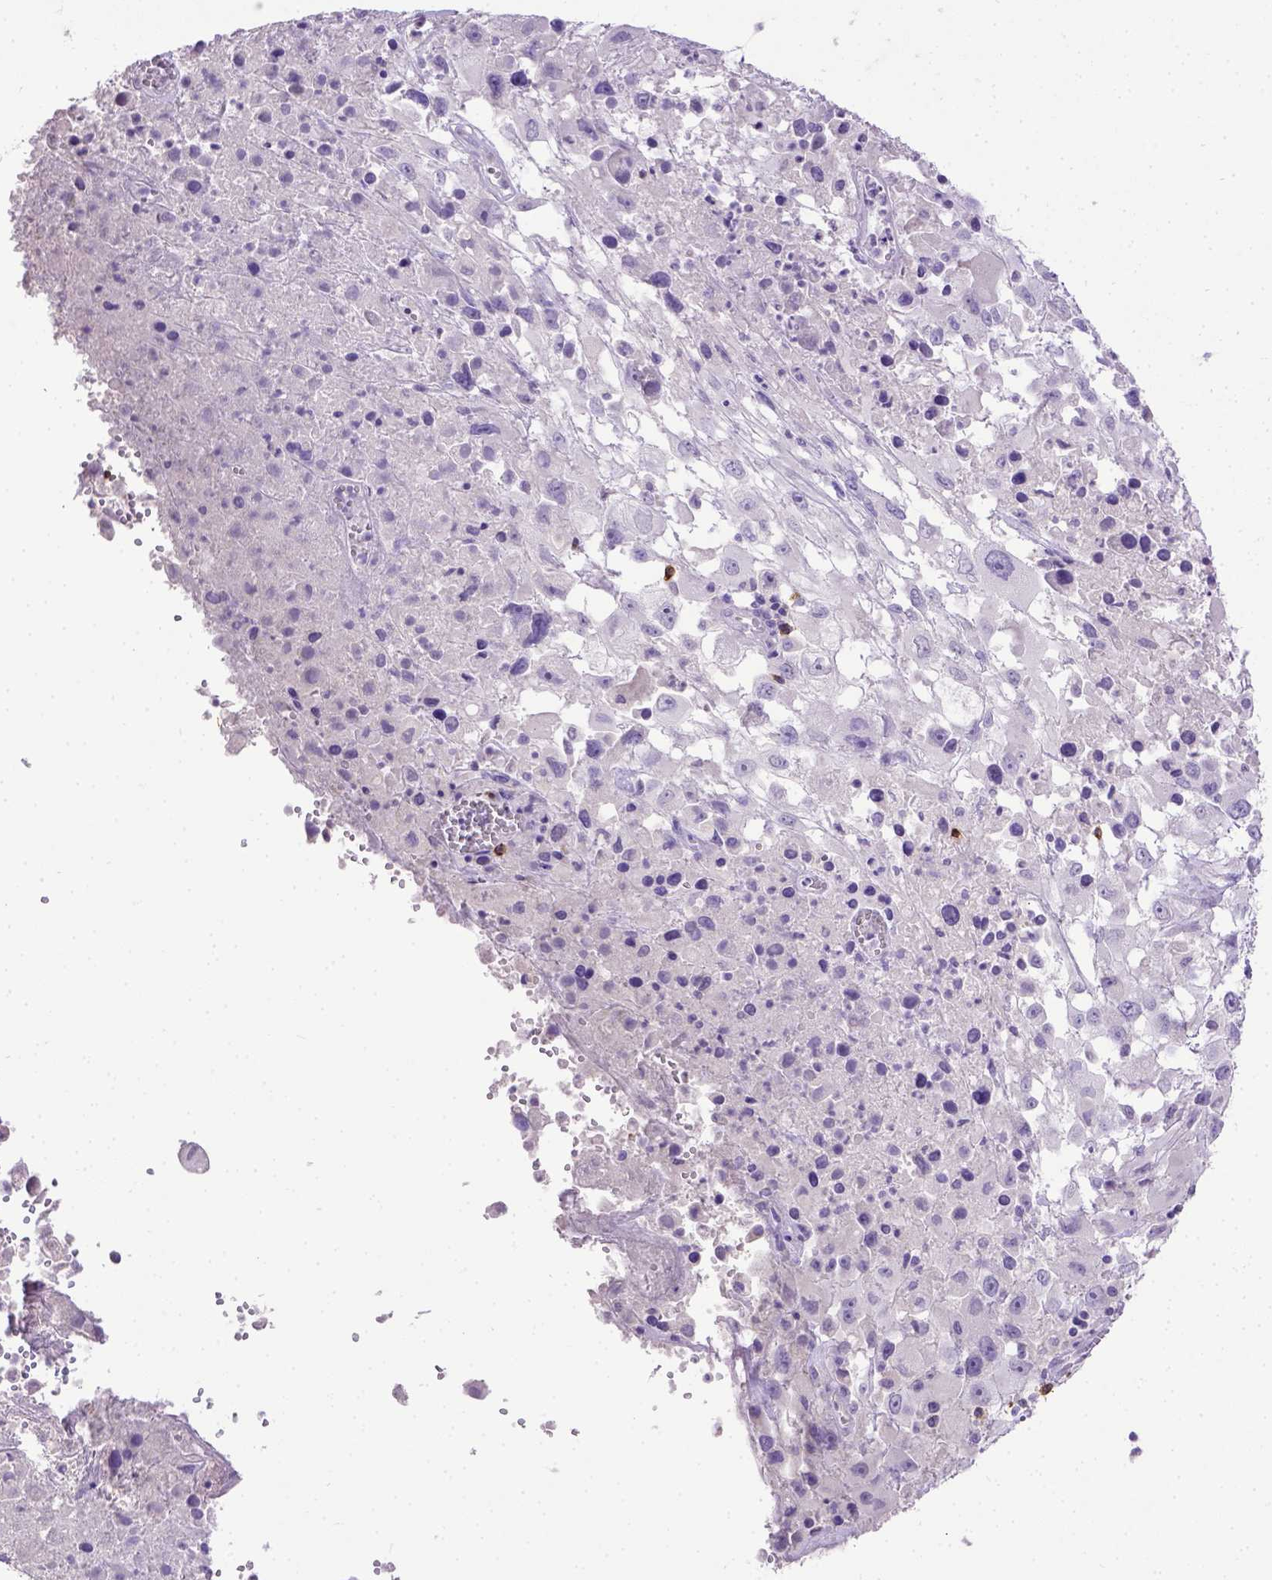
{"staining": {"intensity": "negative", "quantity": "none", "location": "none"}, "tissue": "melanoma", "cell_type": "Tumor cells", "image_type": "cancer", "snomed": [{"axis": "morphology", "description": "Malignant melanoma, Metastatic site"}, {"axis": "topography", "description": "Soft tissue"}], "caption": "DAB (3,3'-diaminobenzidine) immunohistochemical staining of melanoma shows no significant expression in tumor cells.", "gene": "B3GAT1", "patient": {"sex": "male", "age": 50}}